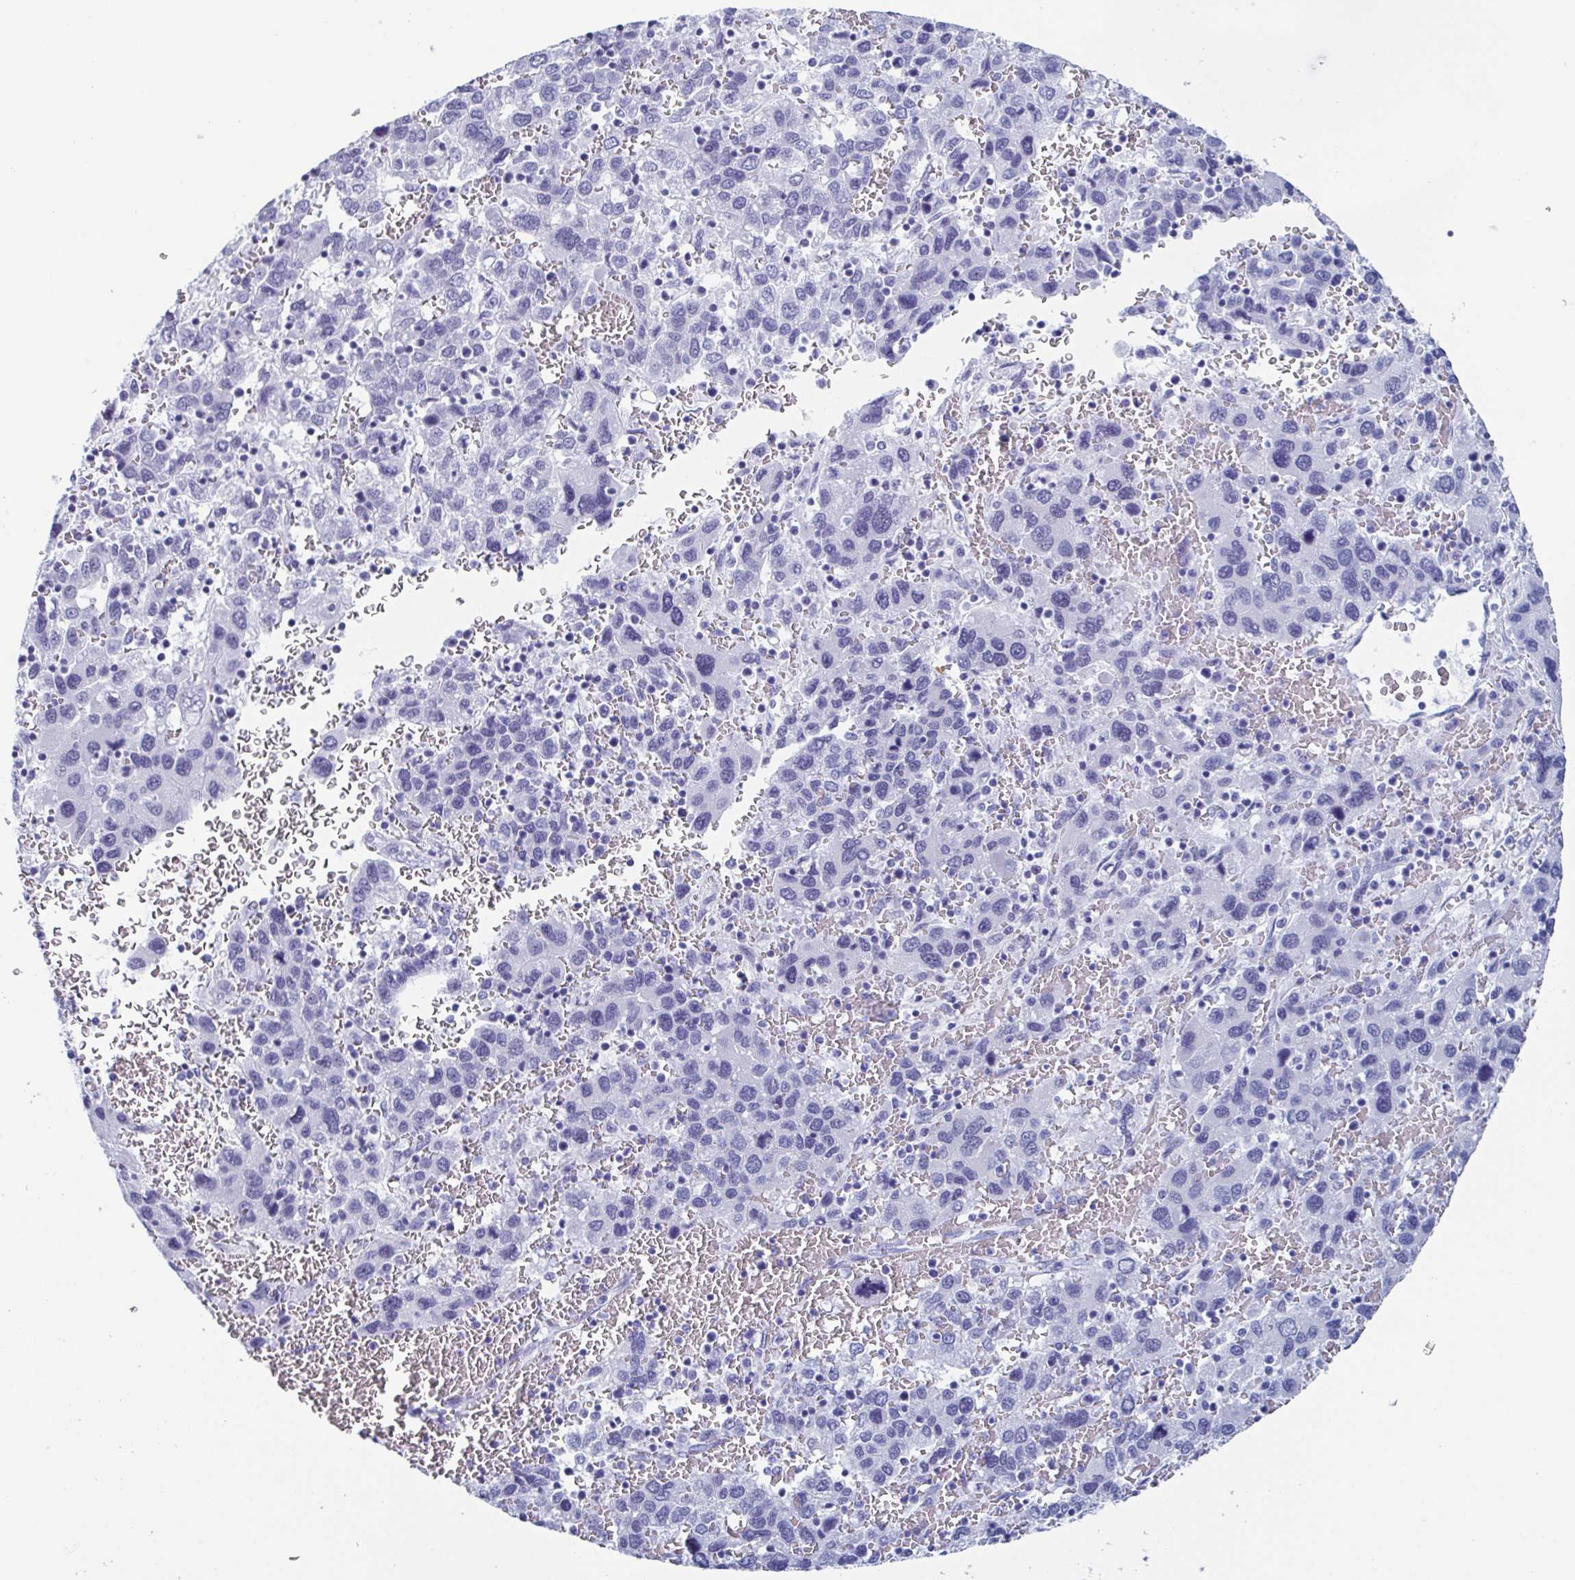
{"staining": {"intensity": "negative", "quantity": "none", "location": "none"}, "tissue": "liver cancer", "cell_type": "Tumor cells", "image_type": "cancer", "snomed": [{"axis": "morphology", "description": "Carcinoma, Hepatocellular, NOS"}, {"axis": "topography", "description": "Liver"}], "caption": "Photomicrograph shows no significant protein positivity in tumor cells of liver cancer.", "gene": "ZFP64", "patient": {"sex": "male", "age": 69}}